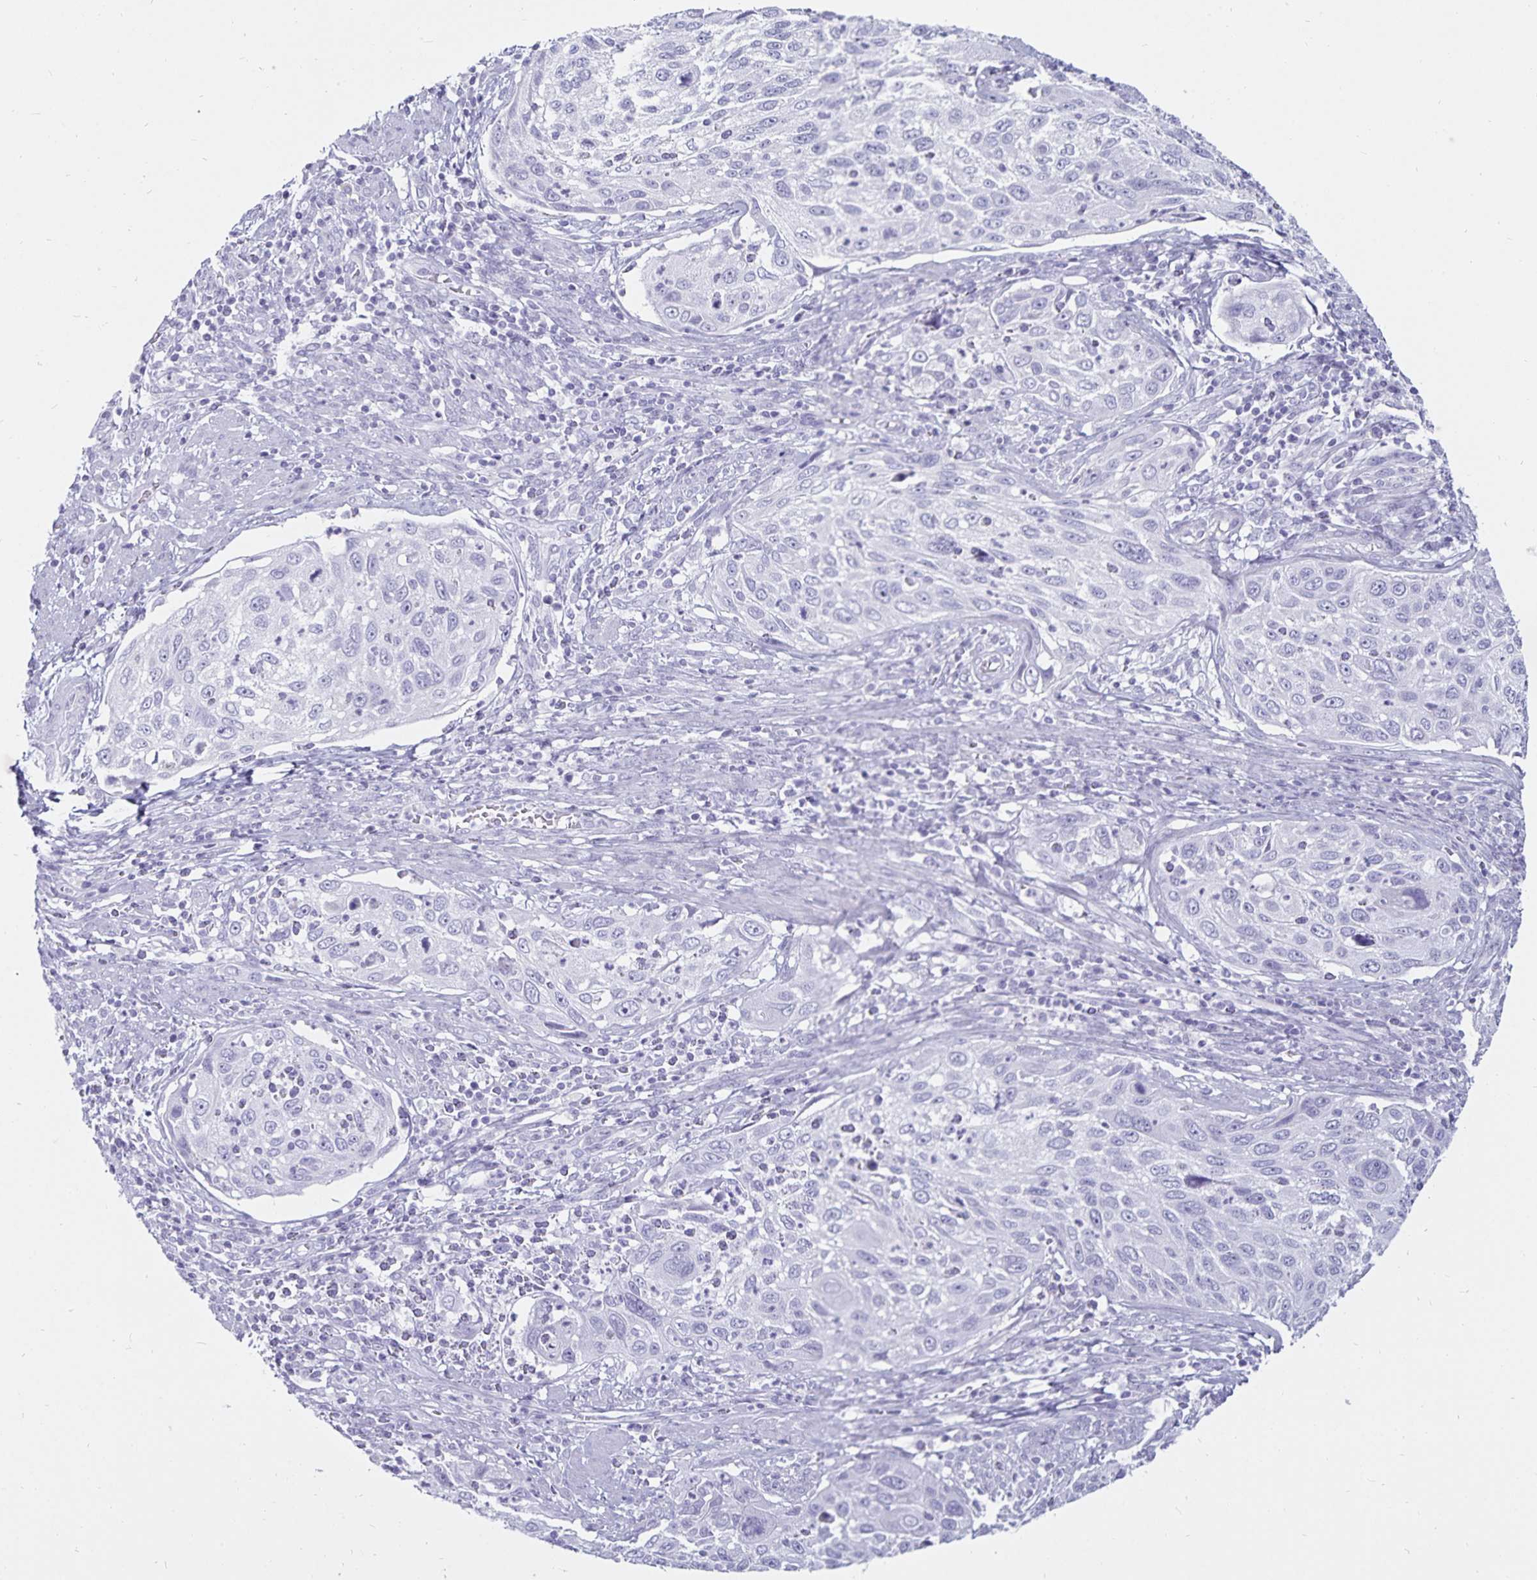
{"staining": {"intensity": "negative", "quantity": "none", "location": "none"}, "tissue": "cervical cancer", "cell_type": "Tumor cells", "image_type": "cancer", "snomed": [{"axis": "morphology", "description": "Squamous cell carcinoma, NOS"}, {"axis": "topography", "description": "Cervix"}], "caption": "IHC micrograph of squamous cell carcinoma (cervical) stained for a protein (brown), which reveals no expression in tumor cells.", "gene": "DEFA6", "patient": {"sex": "female", "age": 70}}